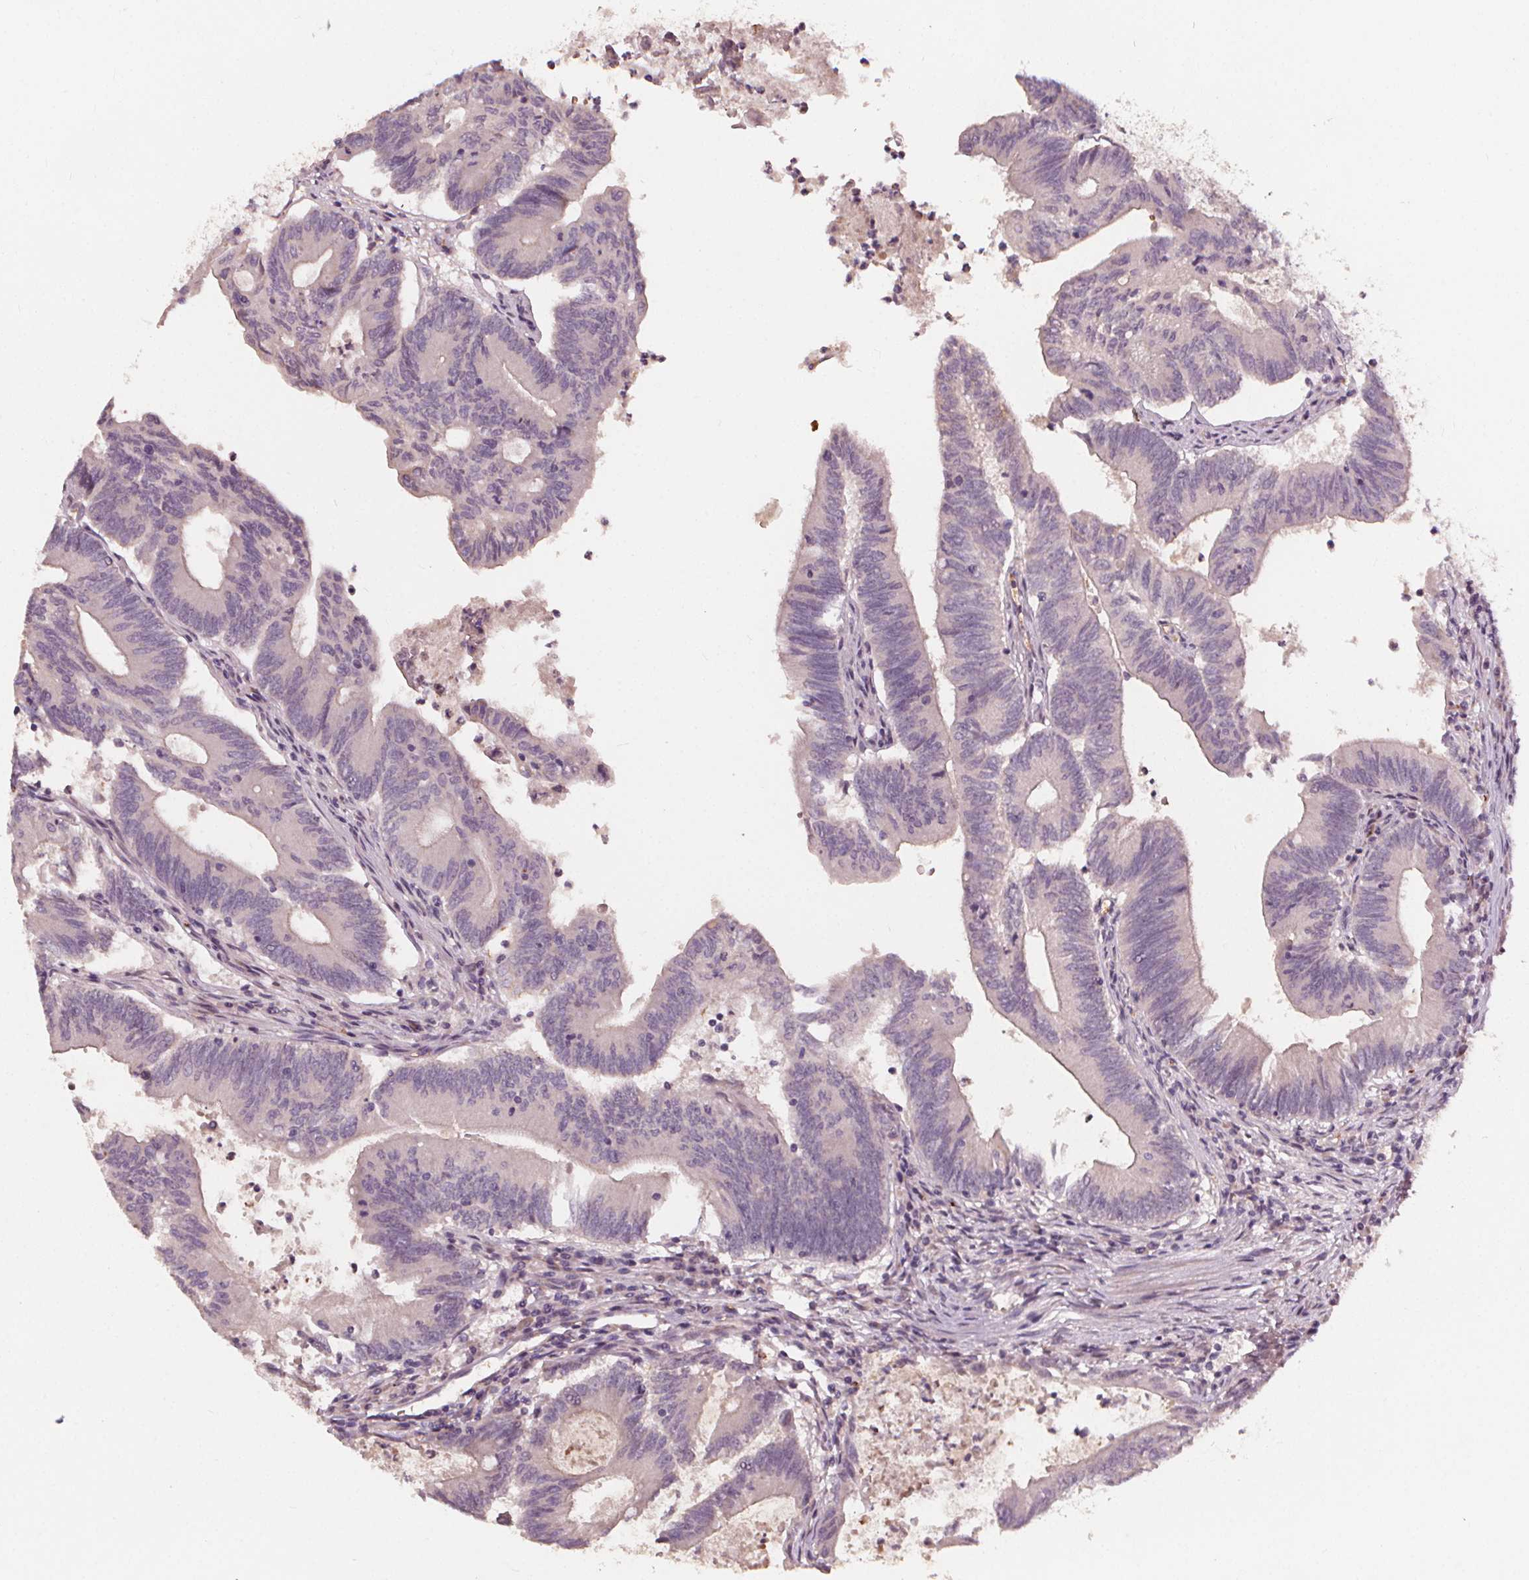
{"staining": {"intensity": "weak", "quantity": "<25%", "location": "cytoplasmic/membranous"}, "tissue": "colorectal cancer", "cell_type": "Tumor cells", "image_type": "cancer", "snomed": [{"axis": "morphology", "description": "Adenocarcinoma, NOS"}, {"axis": "topography", "description": "Colon"}], "caption": "The photomicrograph exhibits no significant staining in tumor cells of colorectal cancer.", "gene": "IPO13", "patient": {"sex": "female", "age": 70}}